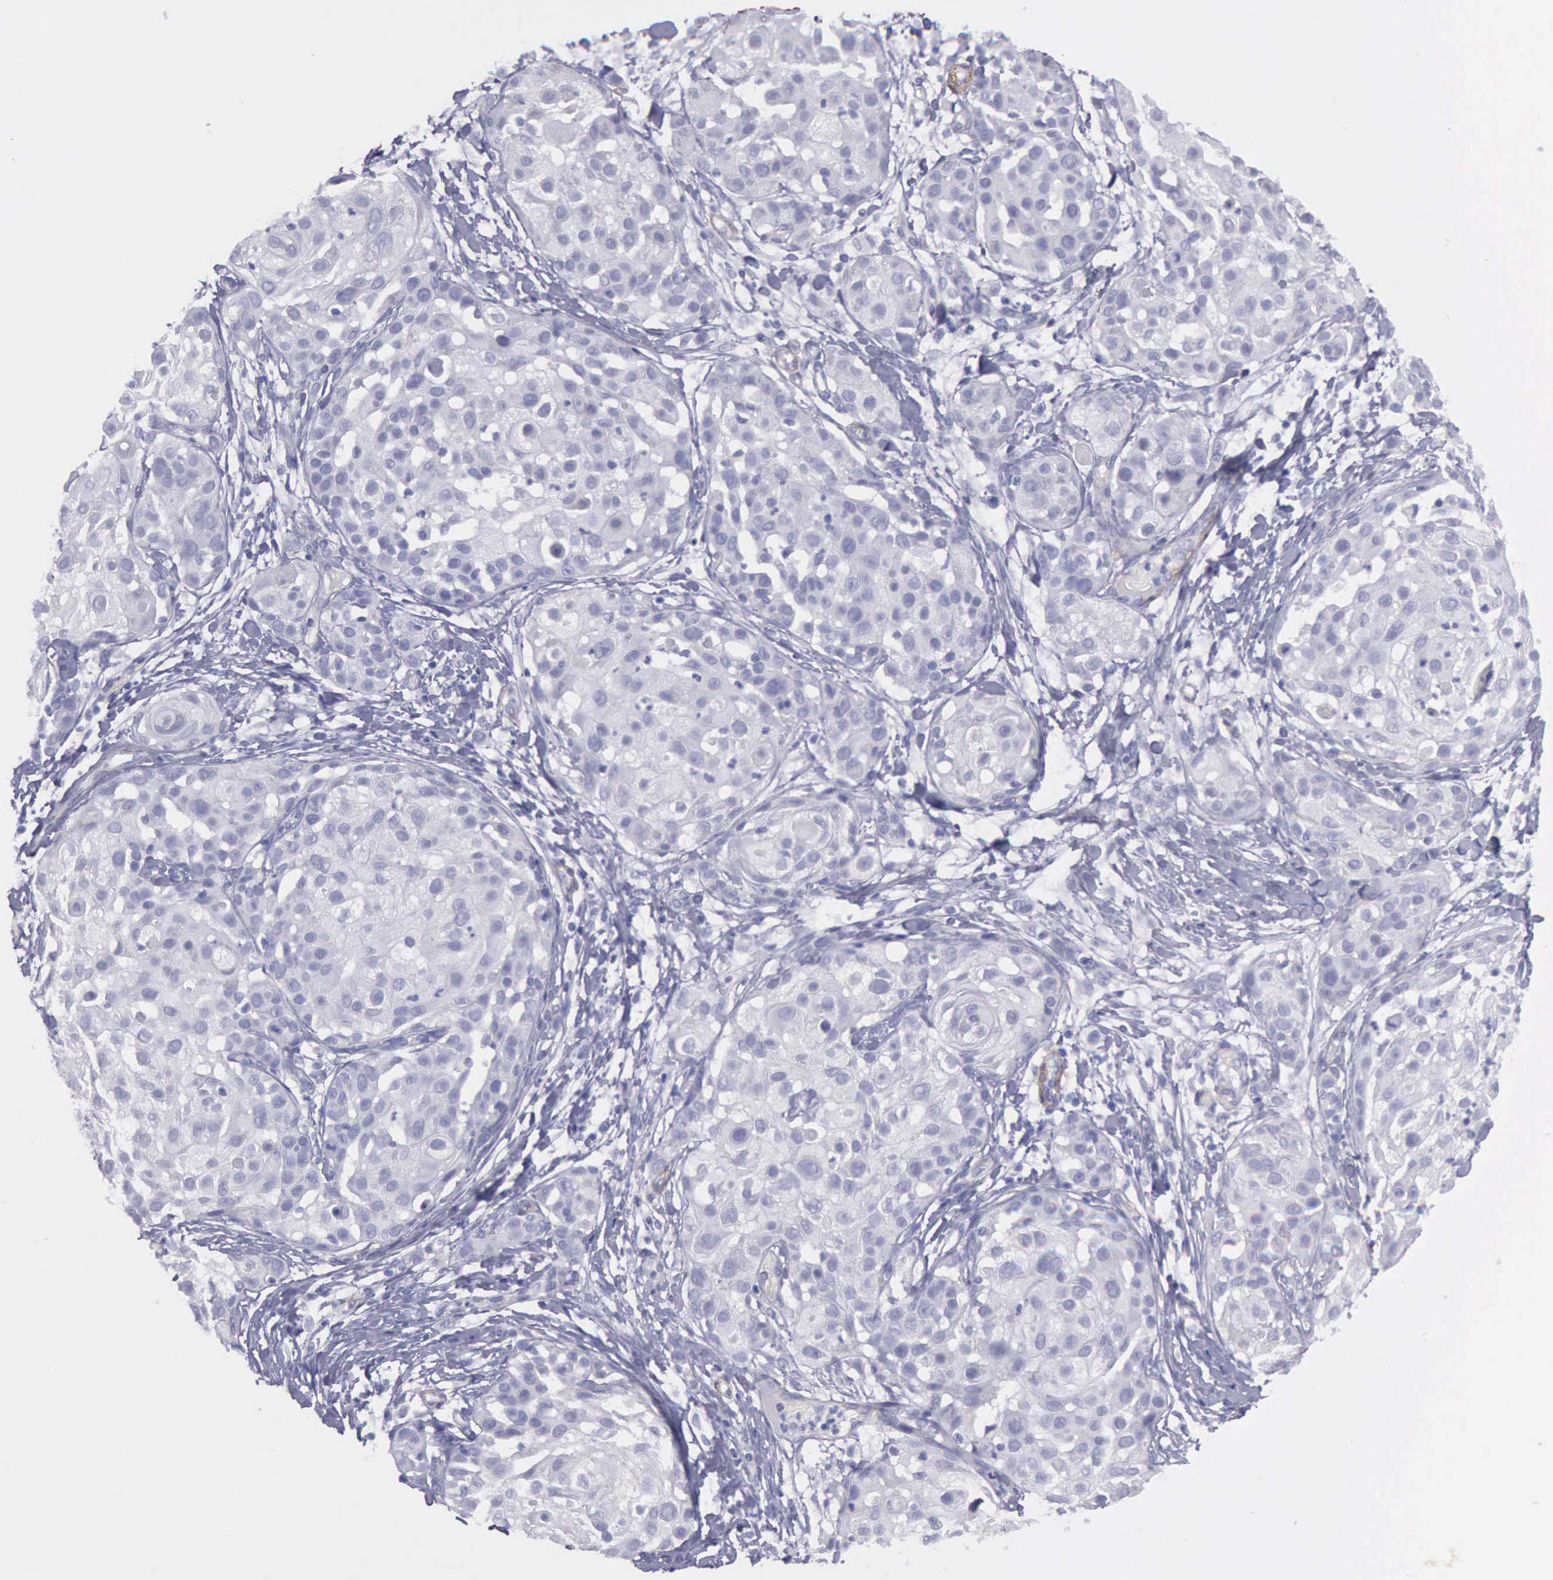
{"staining": {"intensity": "negative", "quantity": "none", "location": "none"}, "tissue": "skin cancer", "cell_type": "Tumor cells", "image_type": "cancer", "snomed": [{"axis": "morphology", "description": "Squamous cell carcinoma, NOS"}, {"axis": "topography", "description": "Skin"}], "caption": "A photomicrograph of human skin cancer is negative for staining in tumor cells.", "gene": "AOC3", "patient": {"sex": "female", "age": 57}}